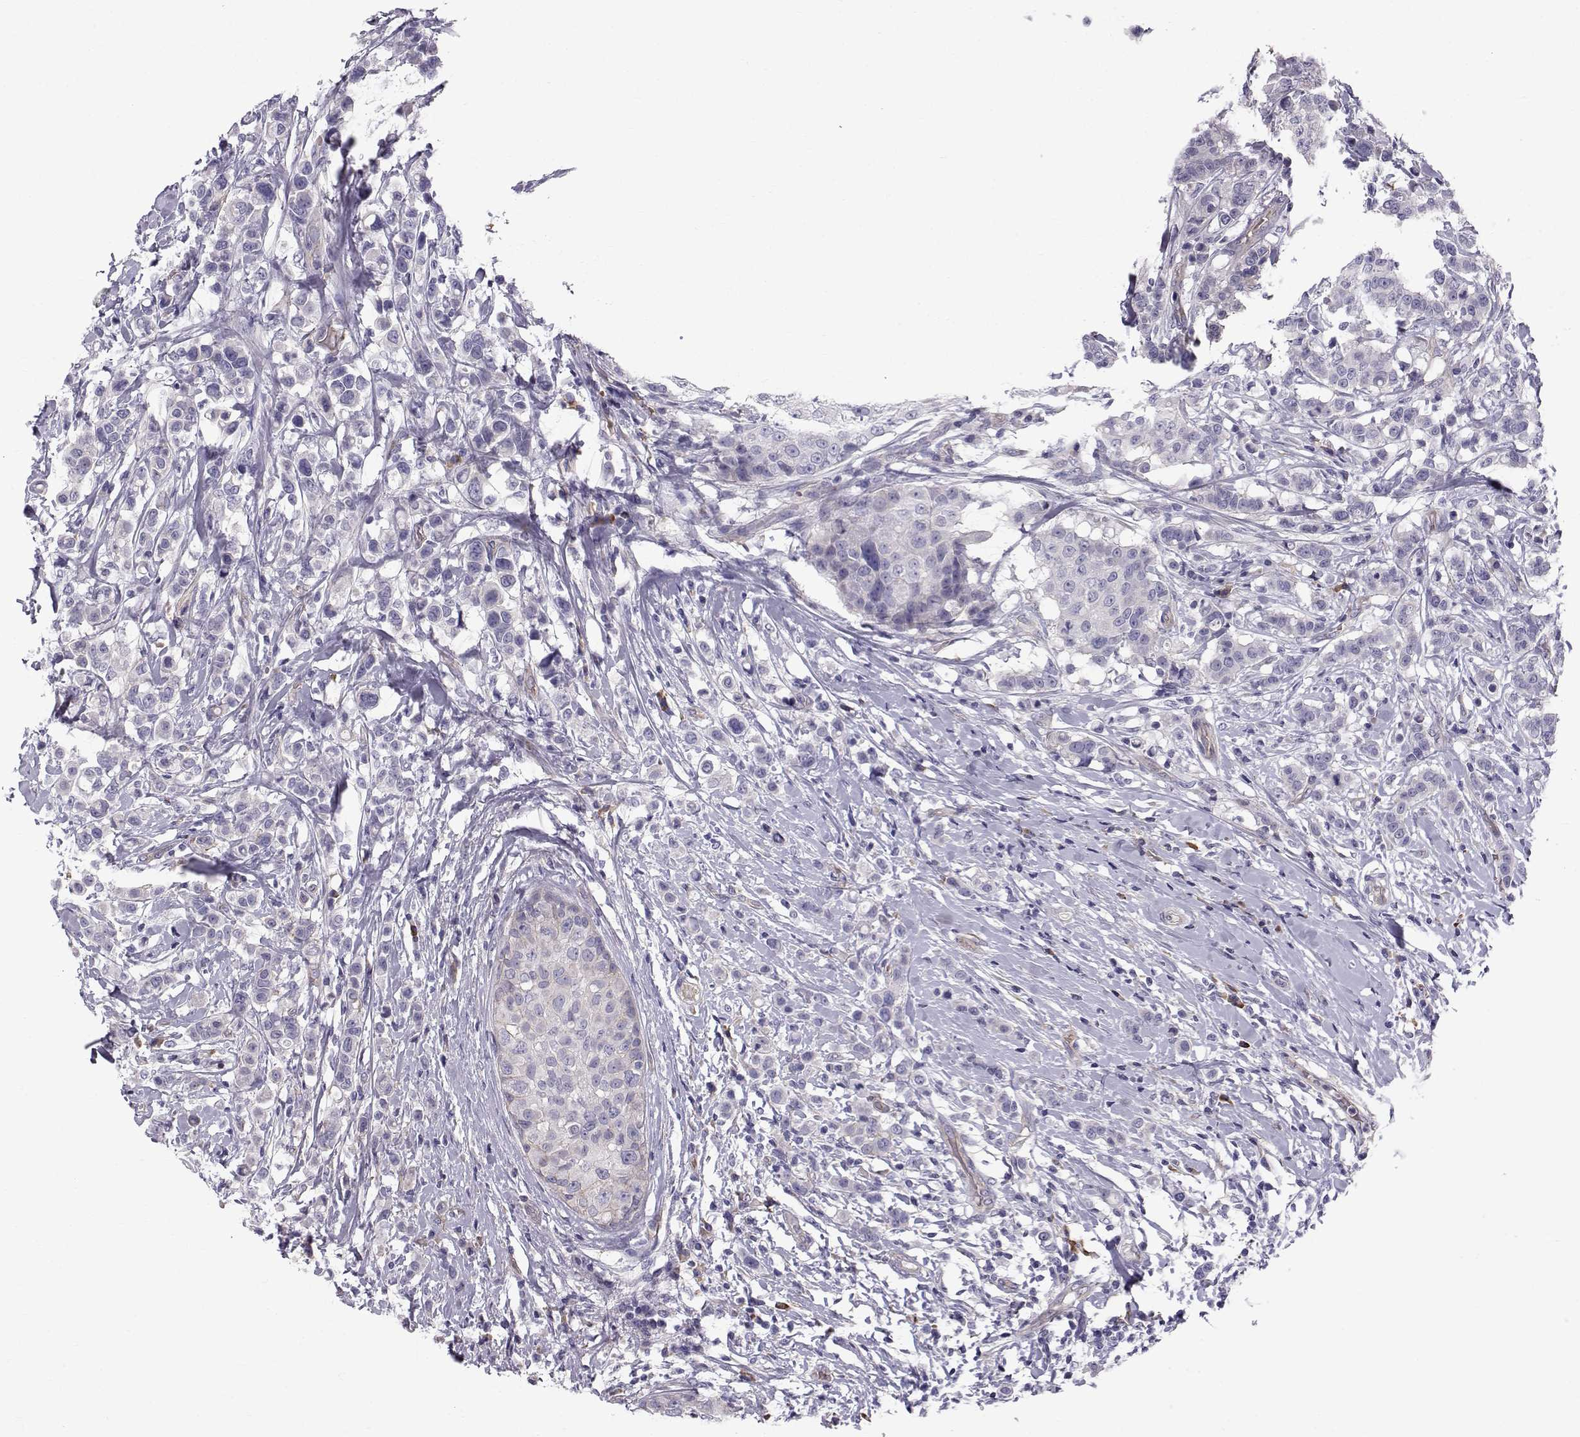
{"staining": {"intensity": "weak", "quantity": "<25%", "location": "cytoplasmic/membranous"}, "tissue": "breast cancer", "cell_type": "Tumor cells", "image_type": "cancer", "snomed": [{"axis": "morphology", "description": "Duct carcinoma"}, {"axis": "topography", "description": "Breast"}], "caption": "An immunohistochemistry photomicrograph of breast cancer is shown. There is no staining in tumor cells of breast cancer.", "gene": "QPCT", "patient": {"sex": "female", "age": 27}}